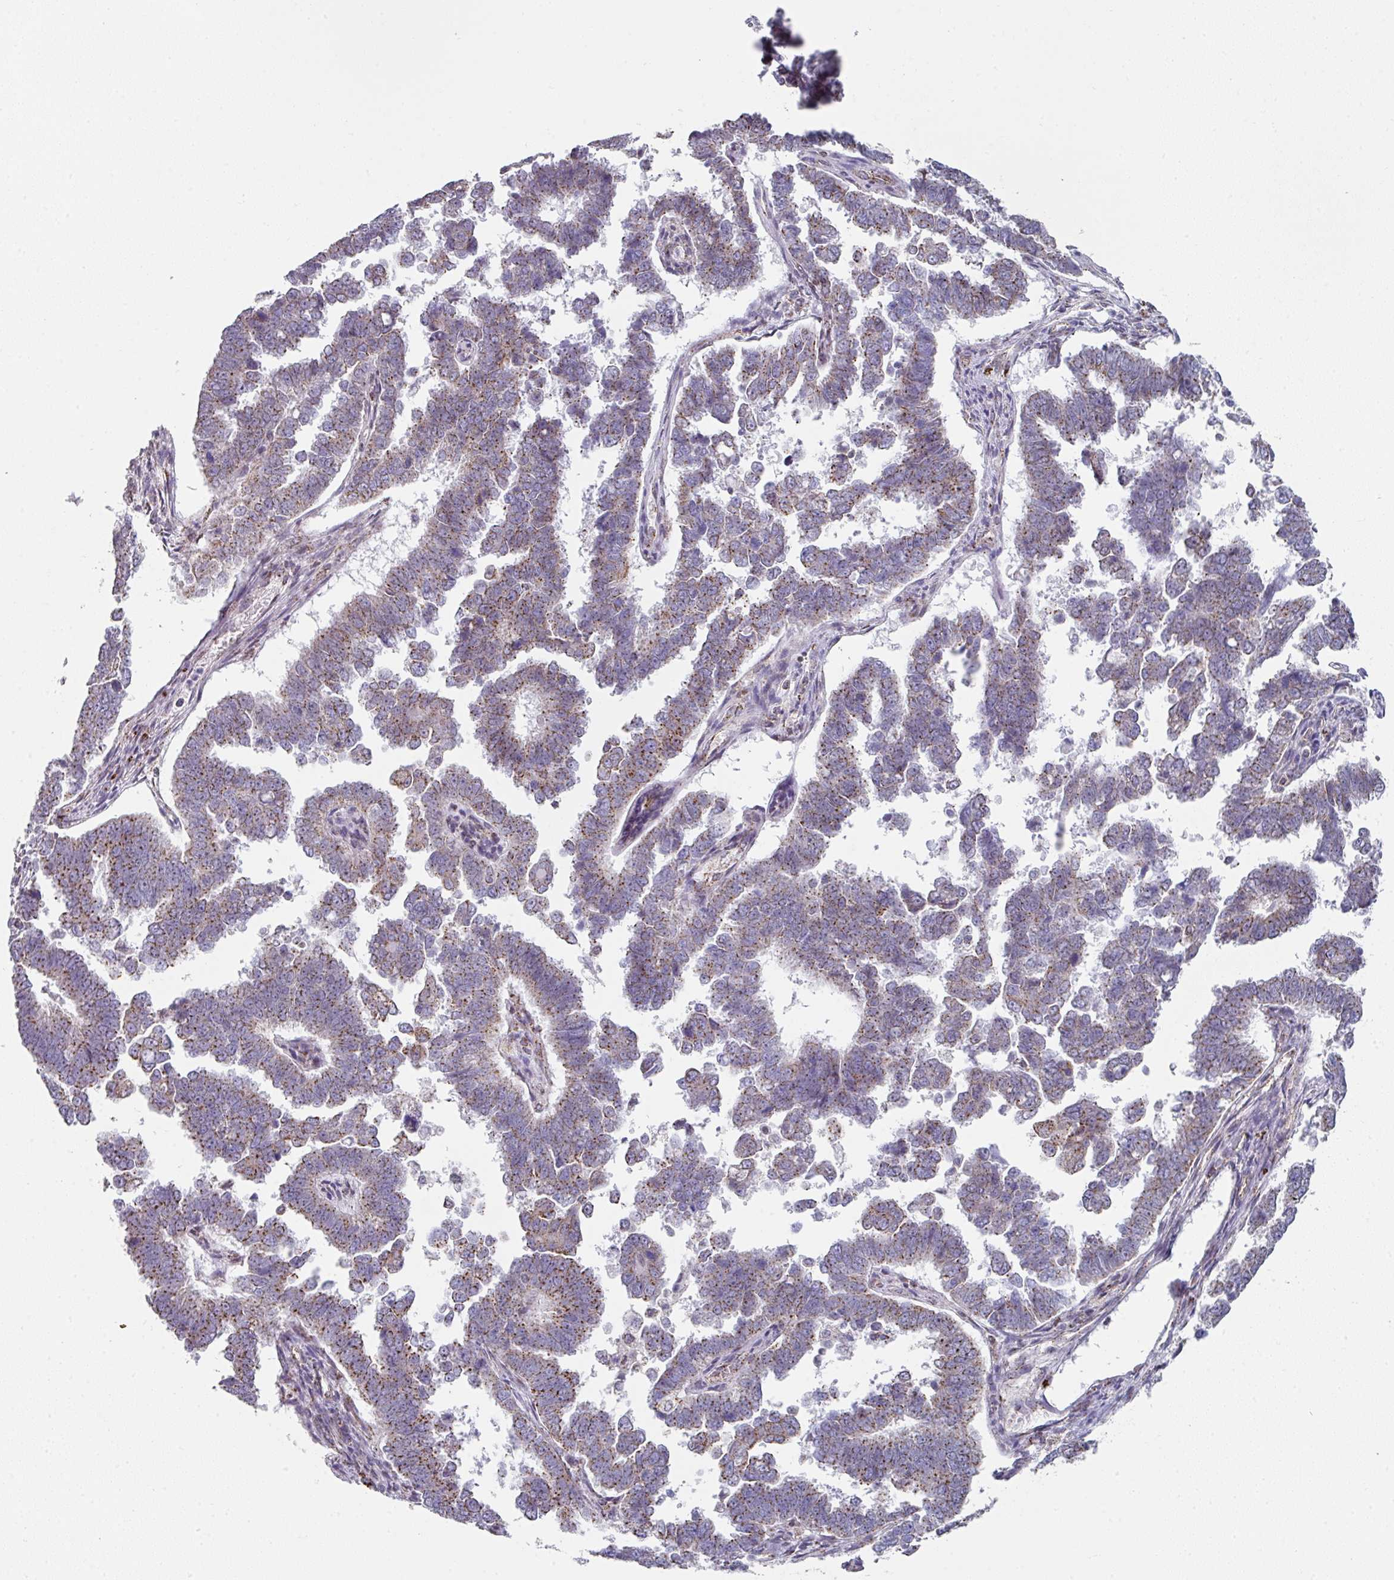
{"staining": {"intensity": "moderate", "quantity": ">75%", "location": "cytoplasmic/membranous"}, "tissue": "endometrial cancer", "cell_type": "Tumor cells", "image_type": "cancer", "snomed": [{"axis": "morphology", "description": "Adenocarcinoma, NOS"}, {"axis": "topography", "description": "Endometrium"}], "caption": "Endometrial cancer tissue exhibits moderate cytoplasmic/membranous positivity in about >75% of tumor cells, visualized by immunohistochemistry. Nuclei are stained in blue.", "gene": "CCDC85B", "patient": {"sex": "female", "age": 75}}